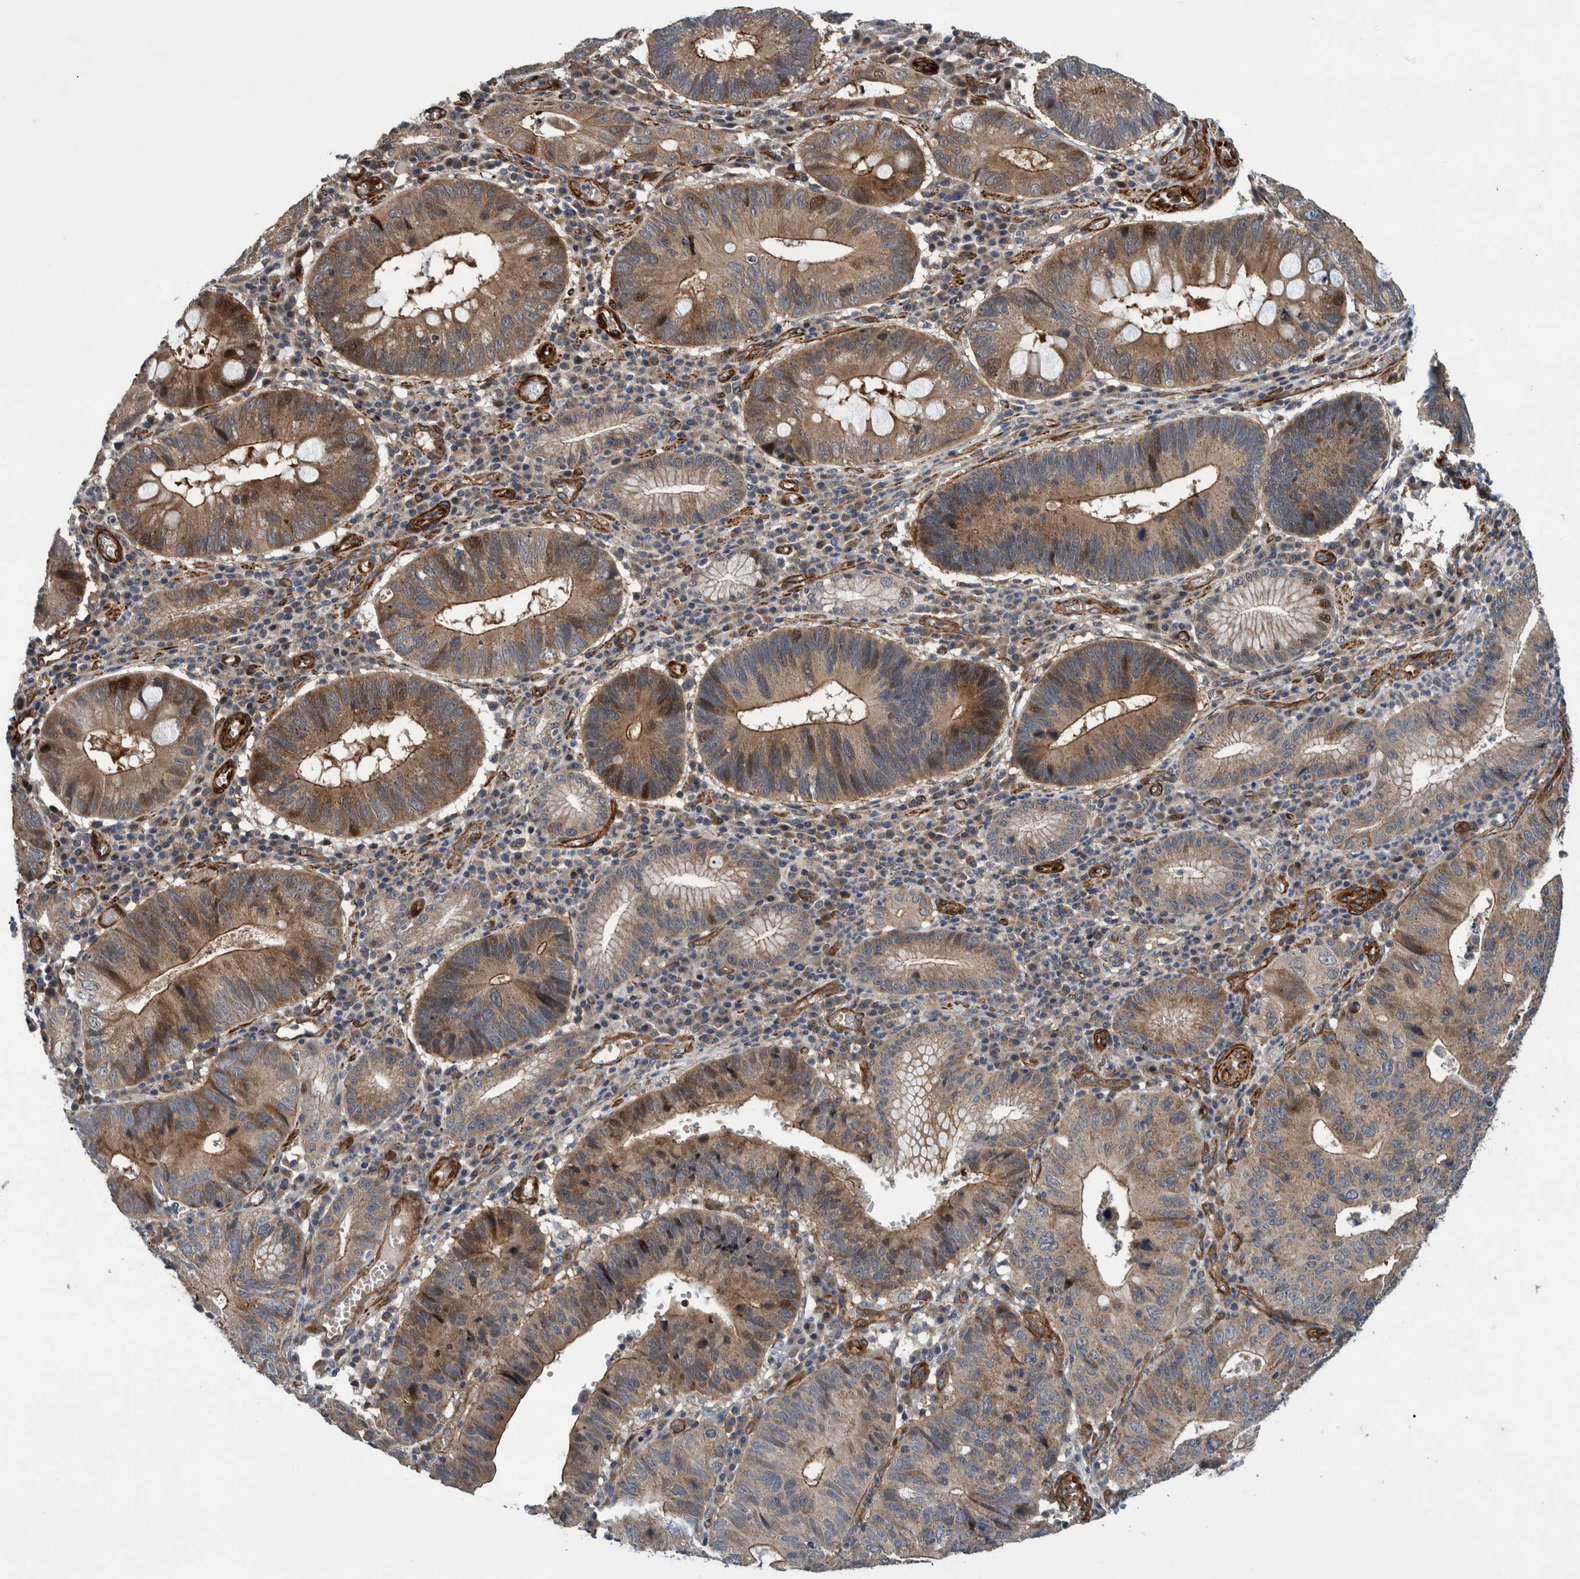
{"staining": {"intensity": "moderate", "quantity": ">75%", "location": "cytoplasmic/membranous"}, "tissue": "stomach cancer", "cell_type": "Tumor cells", "image_type": "cancer", "snomed": [{"axis": "morphology", "description": "Adenocarcinoma, NOS"}, {"axis": "topography", "description": "Stomach"}], "caption": "Protein analysis of stomach cancer tissue reveals moderate cytoplasmic/membranous positivity in approximately >75% of tumor cells.", "gene": "GRPEL2", "patient": {"sex": "male", "age": 59}}